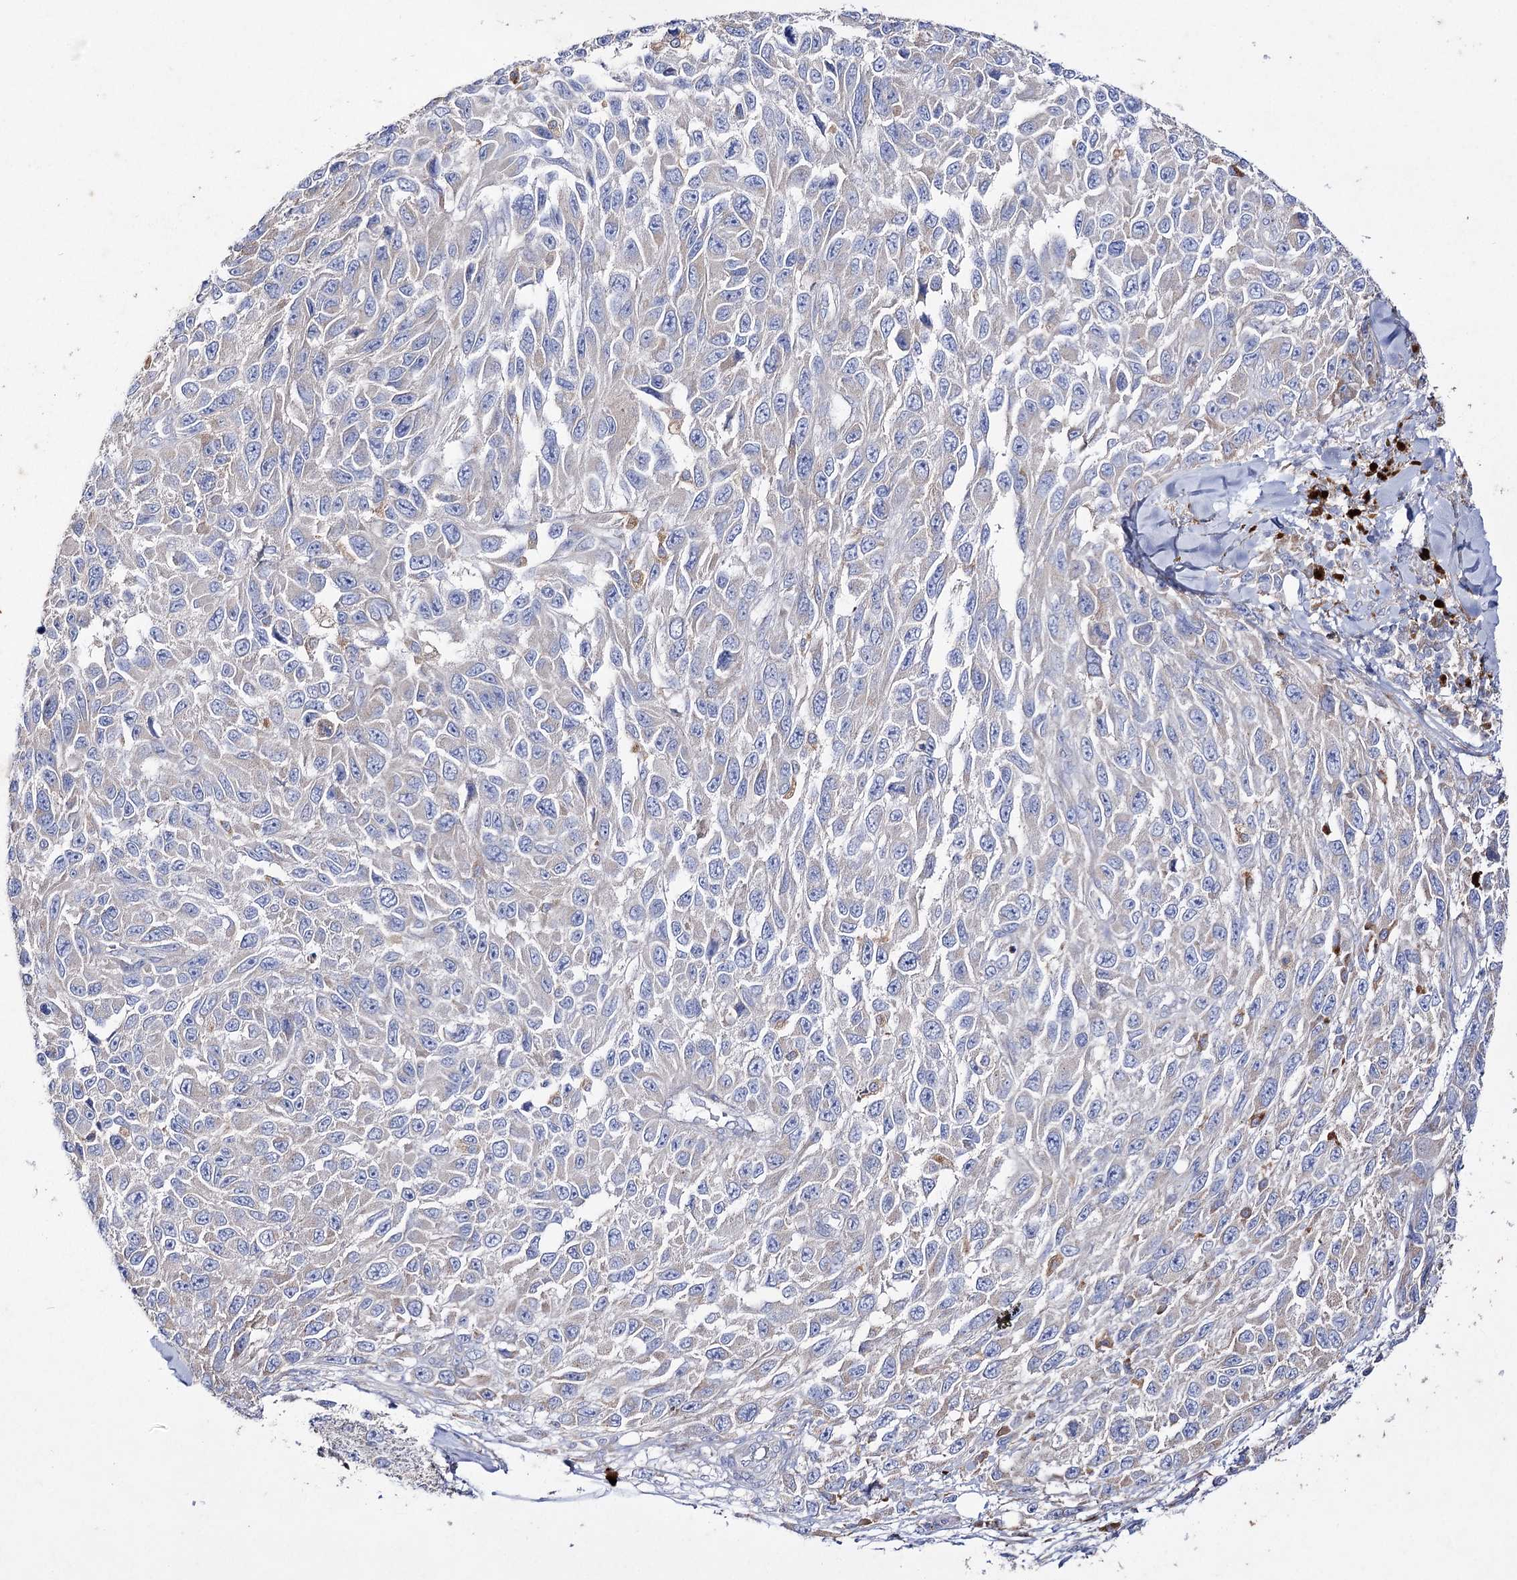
{"staining": {"intensity": "negative", "quantity": "none", "location": "none"}, "tissue": "melanoma", "cell_type": "Tumor cells", "image_type": "cancer", "snomed": [{"axis": "morphology", "description": "Normal tissue, NOS"}, {"axis": "morphology", "description": "Malignant melanoma, NOS"}, {"axis": "topography", "description": "Skin"}], "caption": "Immunohistochemistry (IHC) image of neoplastic tissue: malignant melanoma stained with DAB displays no significant protein staining in tumor cells.", "gene": "NAGLU", "patient": {"sex": "female", "age": 96}}